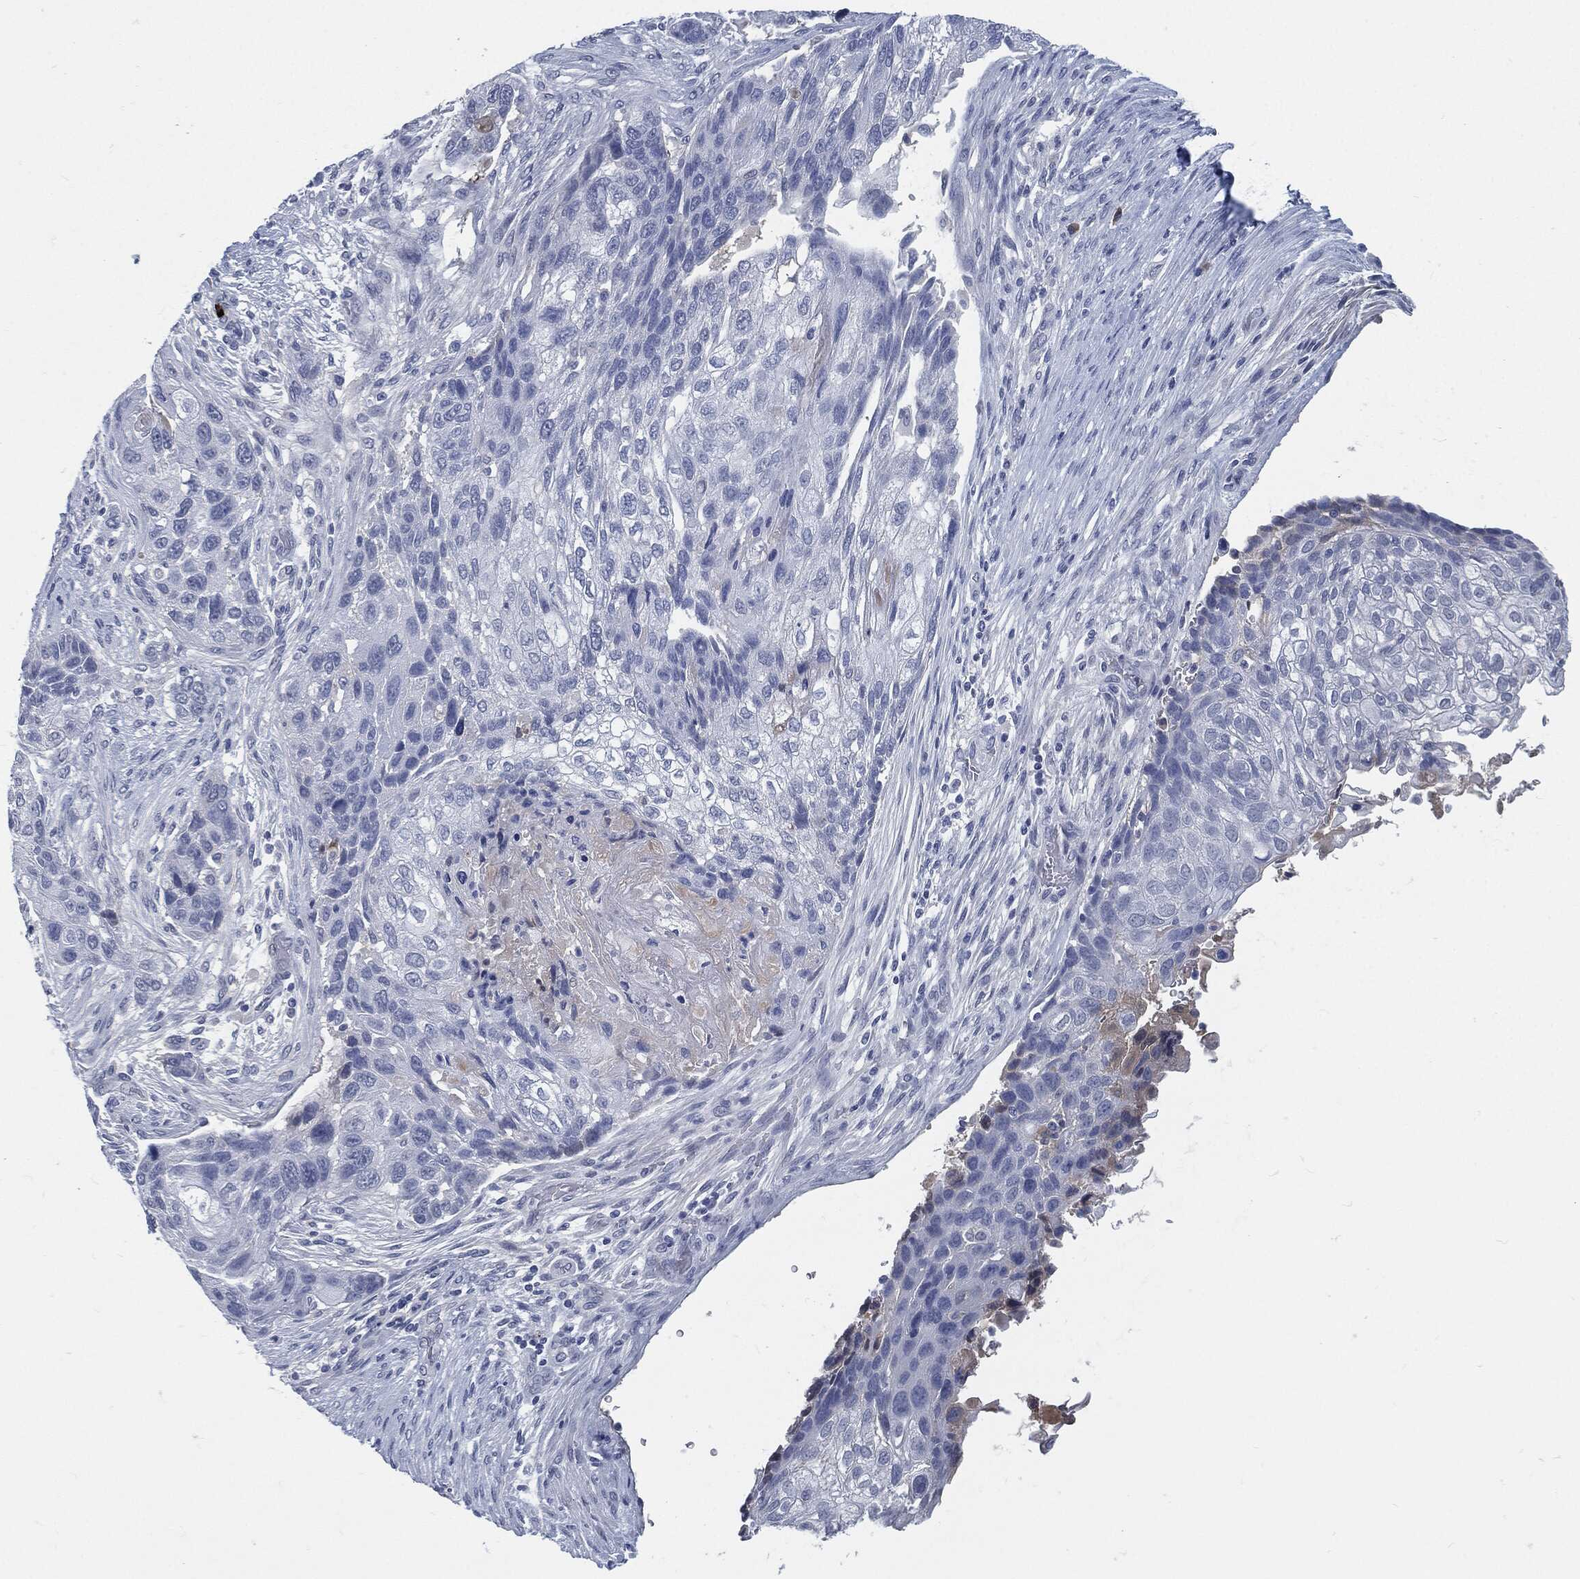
{"staining": {"intensity": "negative", "quantity": "none", "location": "none"}, "tissue": "lung cancer", "cell_type": "Tumor cells", "image_type": "cancer", "snomed": [{"axis": "morphology", "description": "Normal tissue, NOS"}, {"axis": "morphology", "description": "Squamous cell carcinoma, NOS"}, {"axis": "topography", "description": "Bronchus"}, {"axis": "topography", "description": "Lung"}], "caption": "Immunohistochemistry micrograph of neoplastic tissue: lung cancer (squamous cell carcinoma) stained with DAB (3,3'-diaminobenzidine) exhibits no significant protein staining in tumor cells.", "gene": "MST1", "patient": {"sex": "male", "age": 69}}